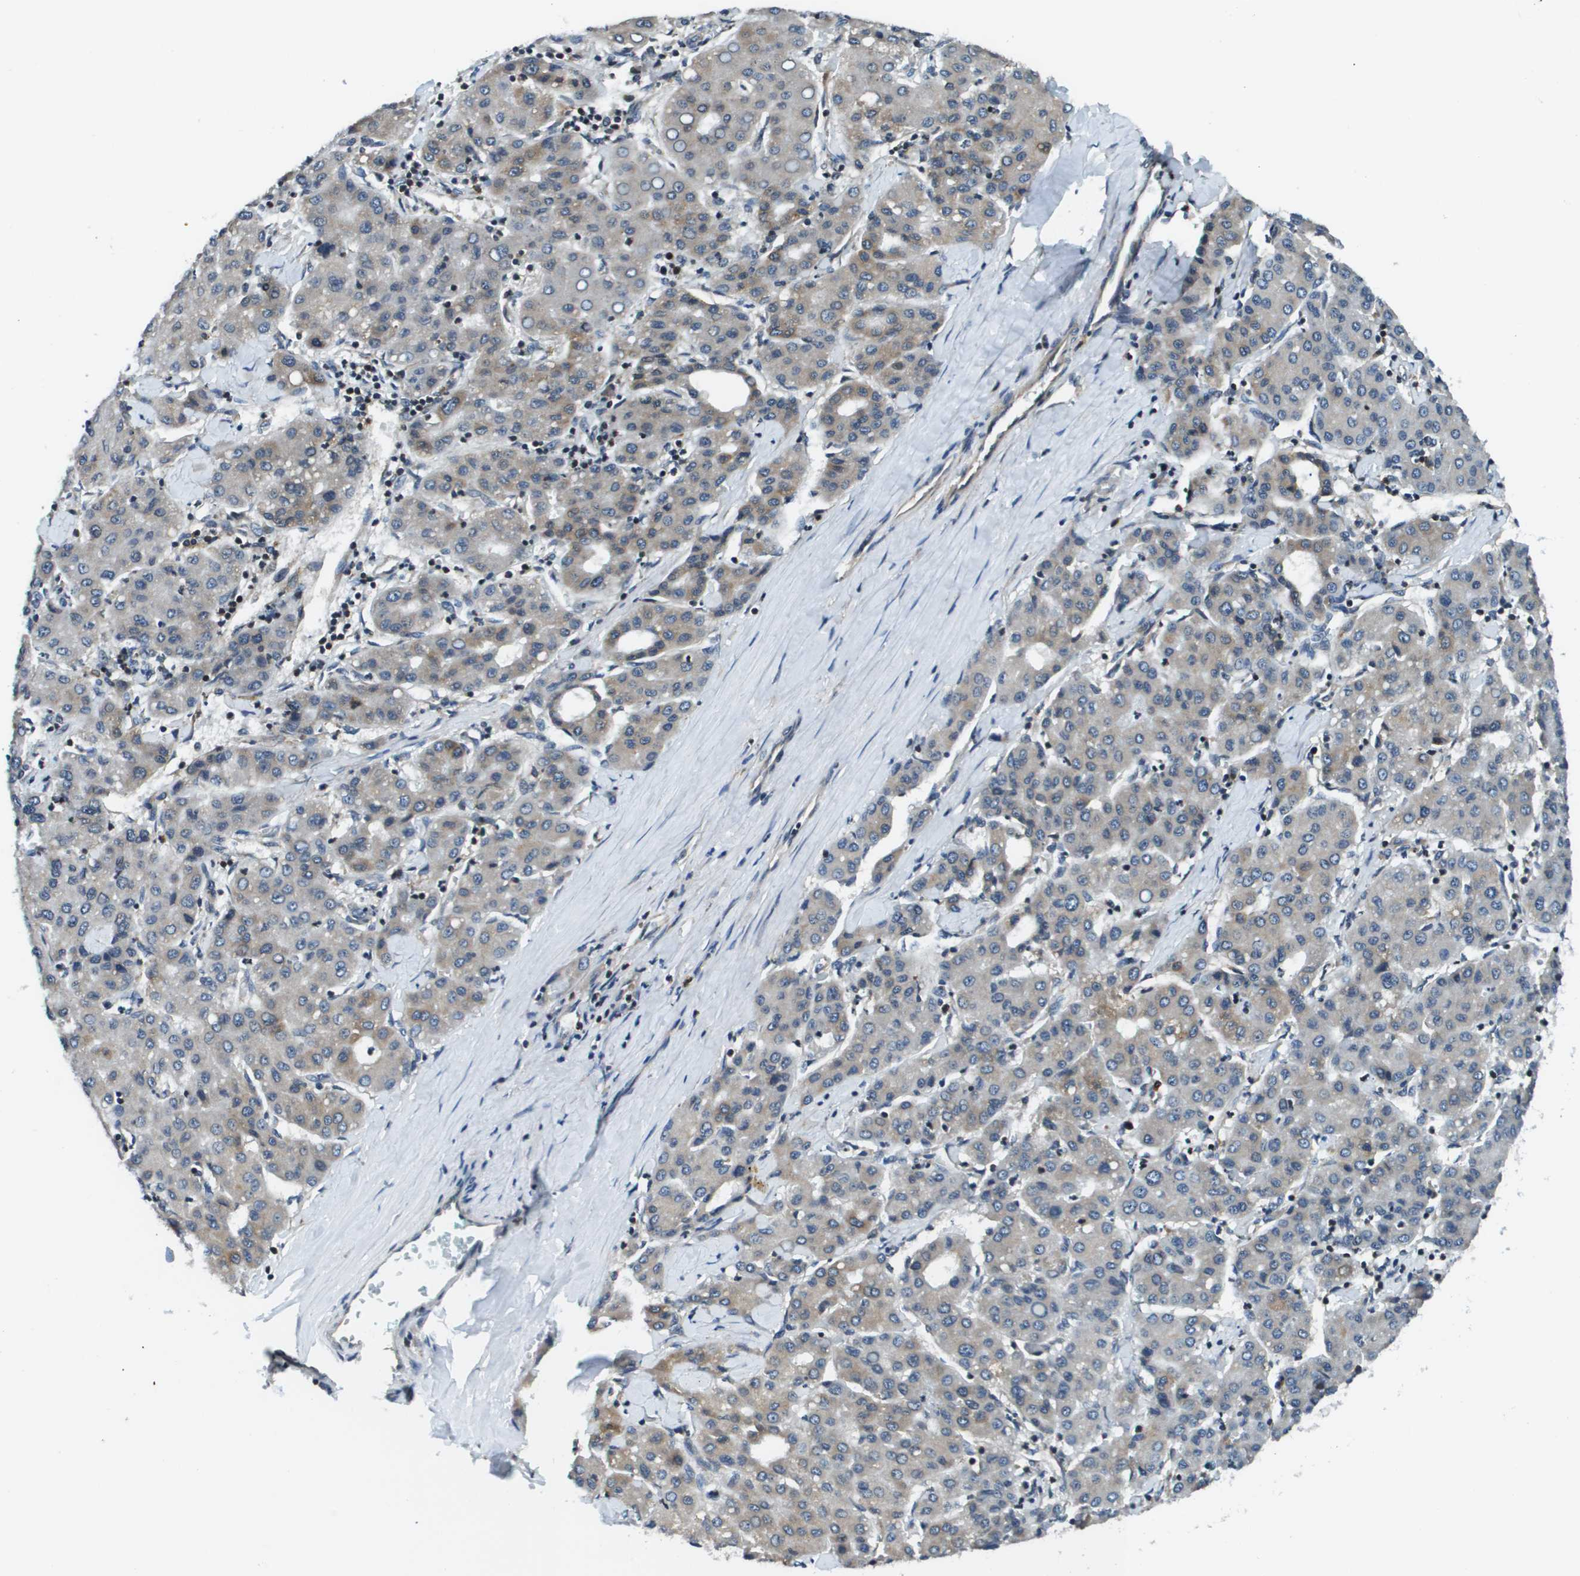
{"staining": {"intensity": "weak", "quantity": "25%-75%", "location": "cytoplasmic/membranous"}, "tissue": "liver cancer", "cell_type": "Tumor cells", "image_type": "cancer", "snomed": [{"axis": "morphology", "description": "Carcinoma, Hepatocellular, NOS"}, {"axis": "topography", "description": "Liver"}], "caption": "The histopathology image displays a brown stain indicating the presence of a protein in the cytoplasmic/membranous of tumor cells in liver cancer. (Brightfield microscopy of DAB IHC at high magnification).", "gene": "ESYT1", "patient": {"sex": "male", "age": 65}}